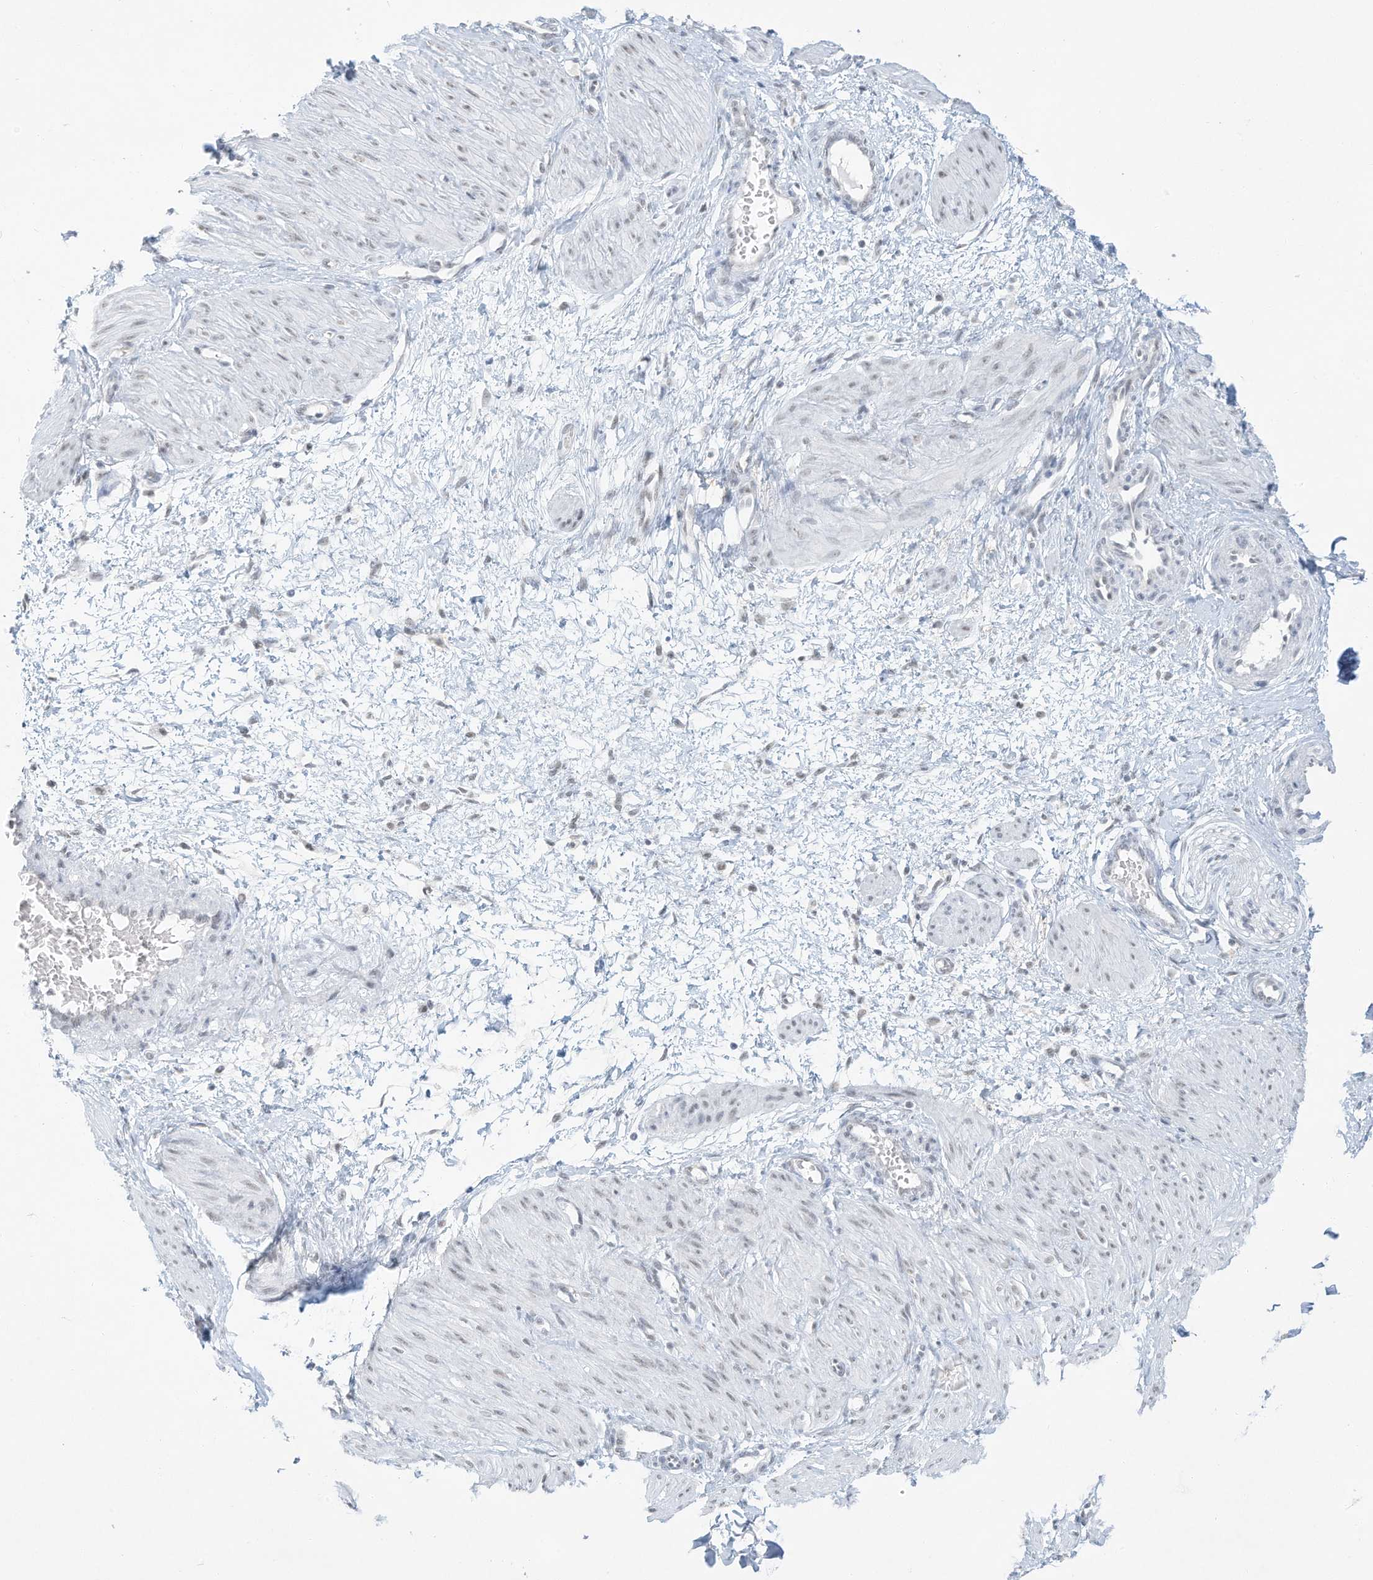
{"staining": {"intensity": "negative", "quantity": "none", "location": "none"}, "tissue": "smooth muscle", "cell_type": "Smooth muscle cells", "image_type": "normal", "snomed": [{"axis": "morphology", "description": "Normal tissue, NOS"}, {"axis": "topography", "description": "Endometrium"}], "caption": "This is an immunohistochemistry photomicrograph of benign smooth muscle. There is no expression in smooth muscle cells.", "gene": "PGC", "patient": {"sex": "female", "age": 33}}